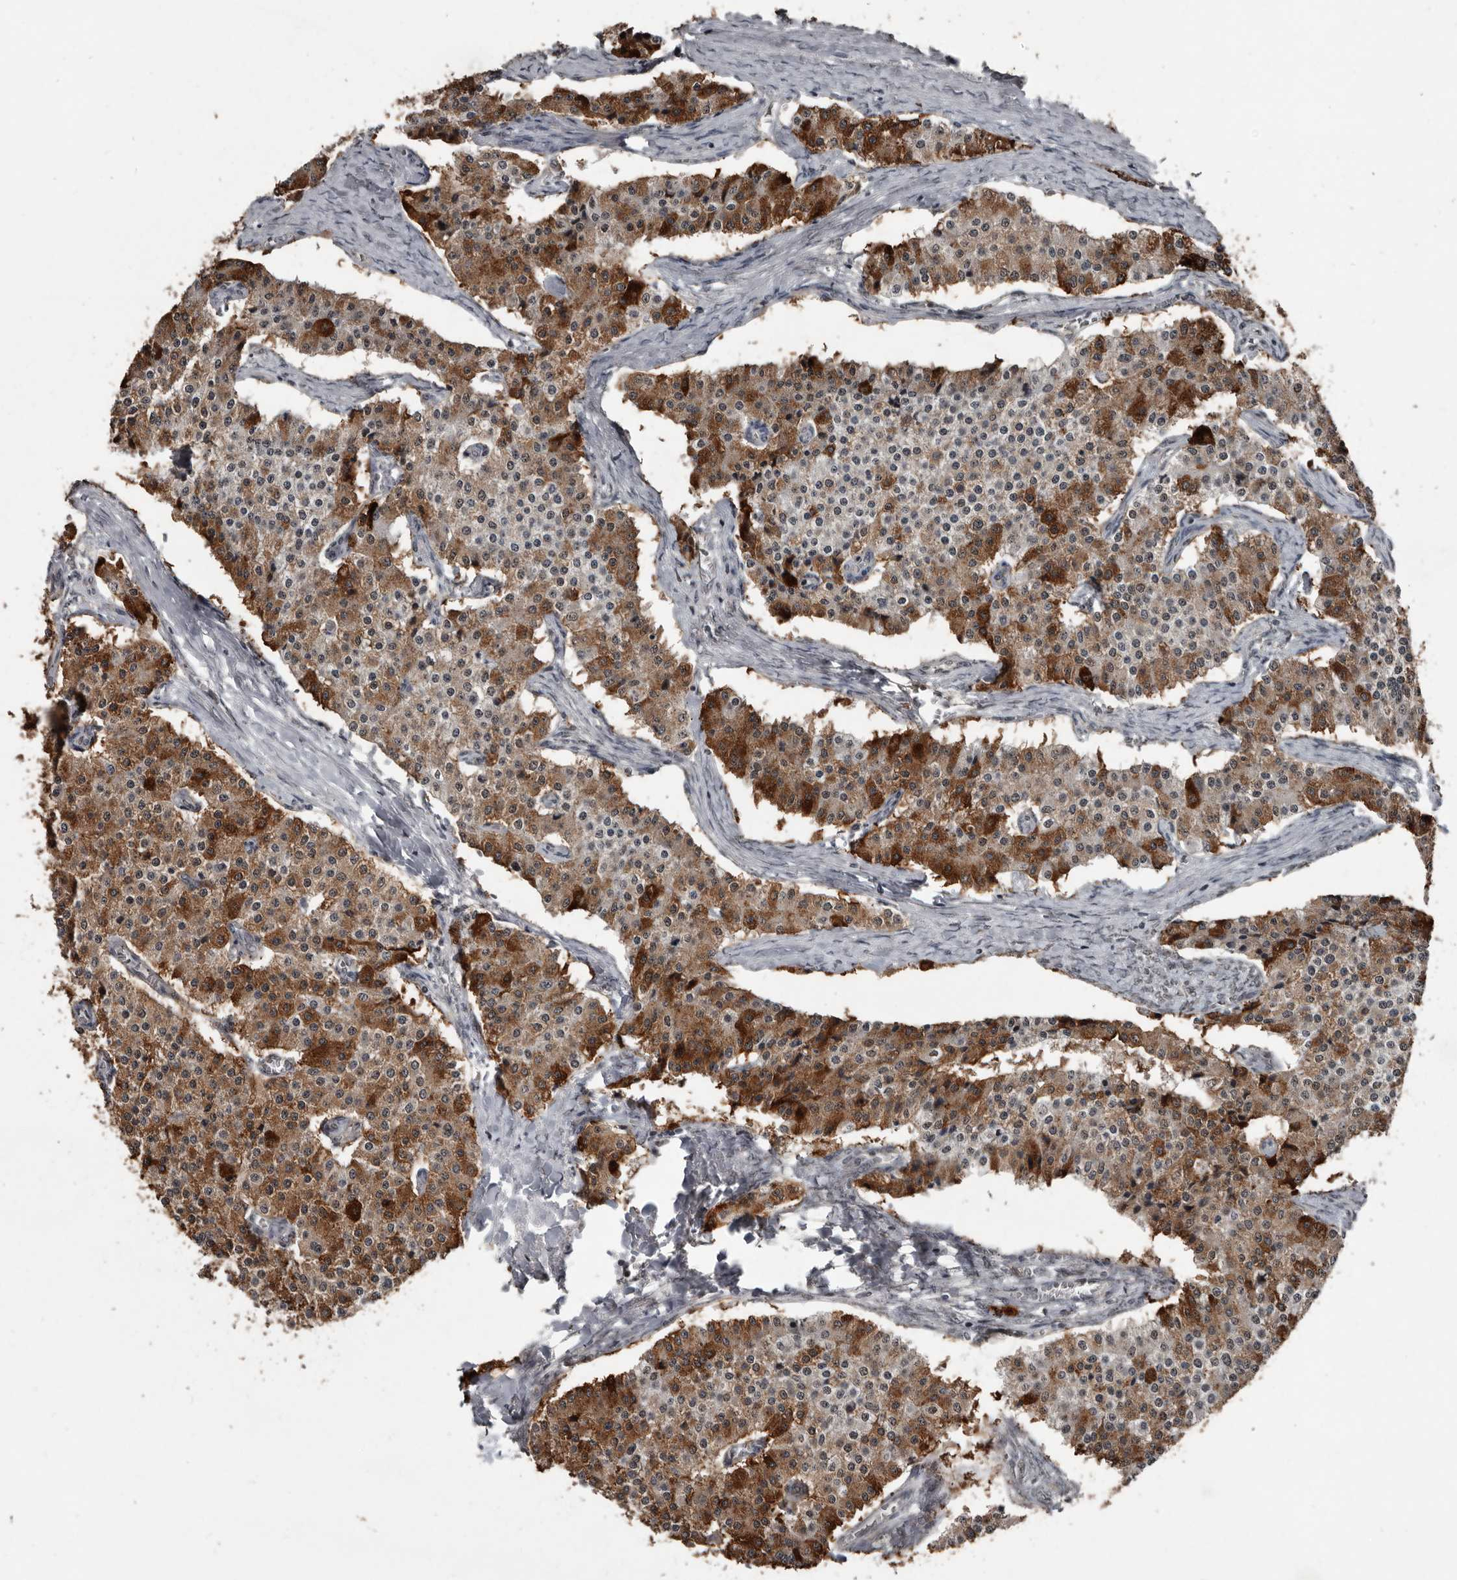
{"staining": {"intensity": "strong", "quantity": "25%-75%", "location": "cytoplasmic/membranous"}, "tissue": "carcinoid", "cell_type": "Tumor cells", "image_type": "cancer", "snomed": [{"axis": "morphology", "description": "Carcinoid, malignant, NOS"}, {"axis": "topography", "description": "Colon"}], "caption": "Carcinoid stained with DAB immunohistochemistry exhibits high levels of strong cytoplasmic/membranous staining in about 25%-75% of tumor cells.", "gene": "CHD1L", "patient": {"sex": "female", "age": 52}}